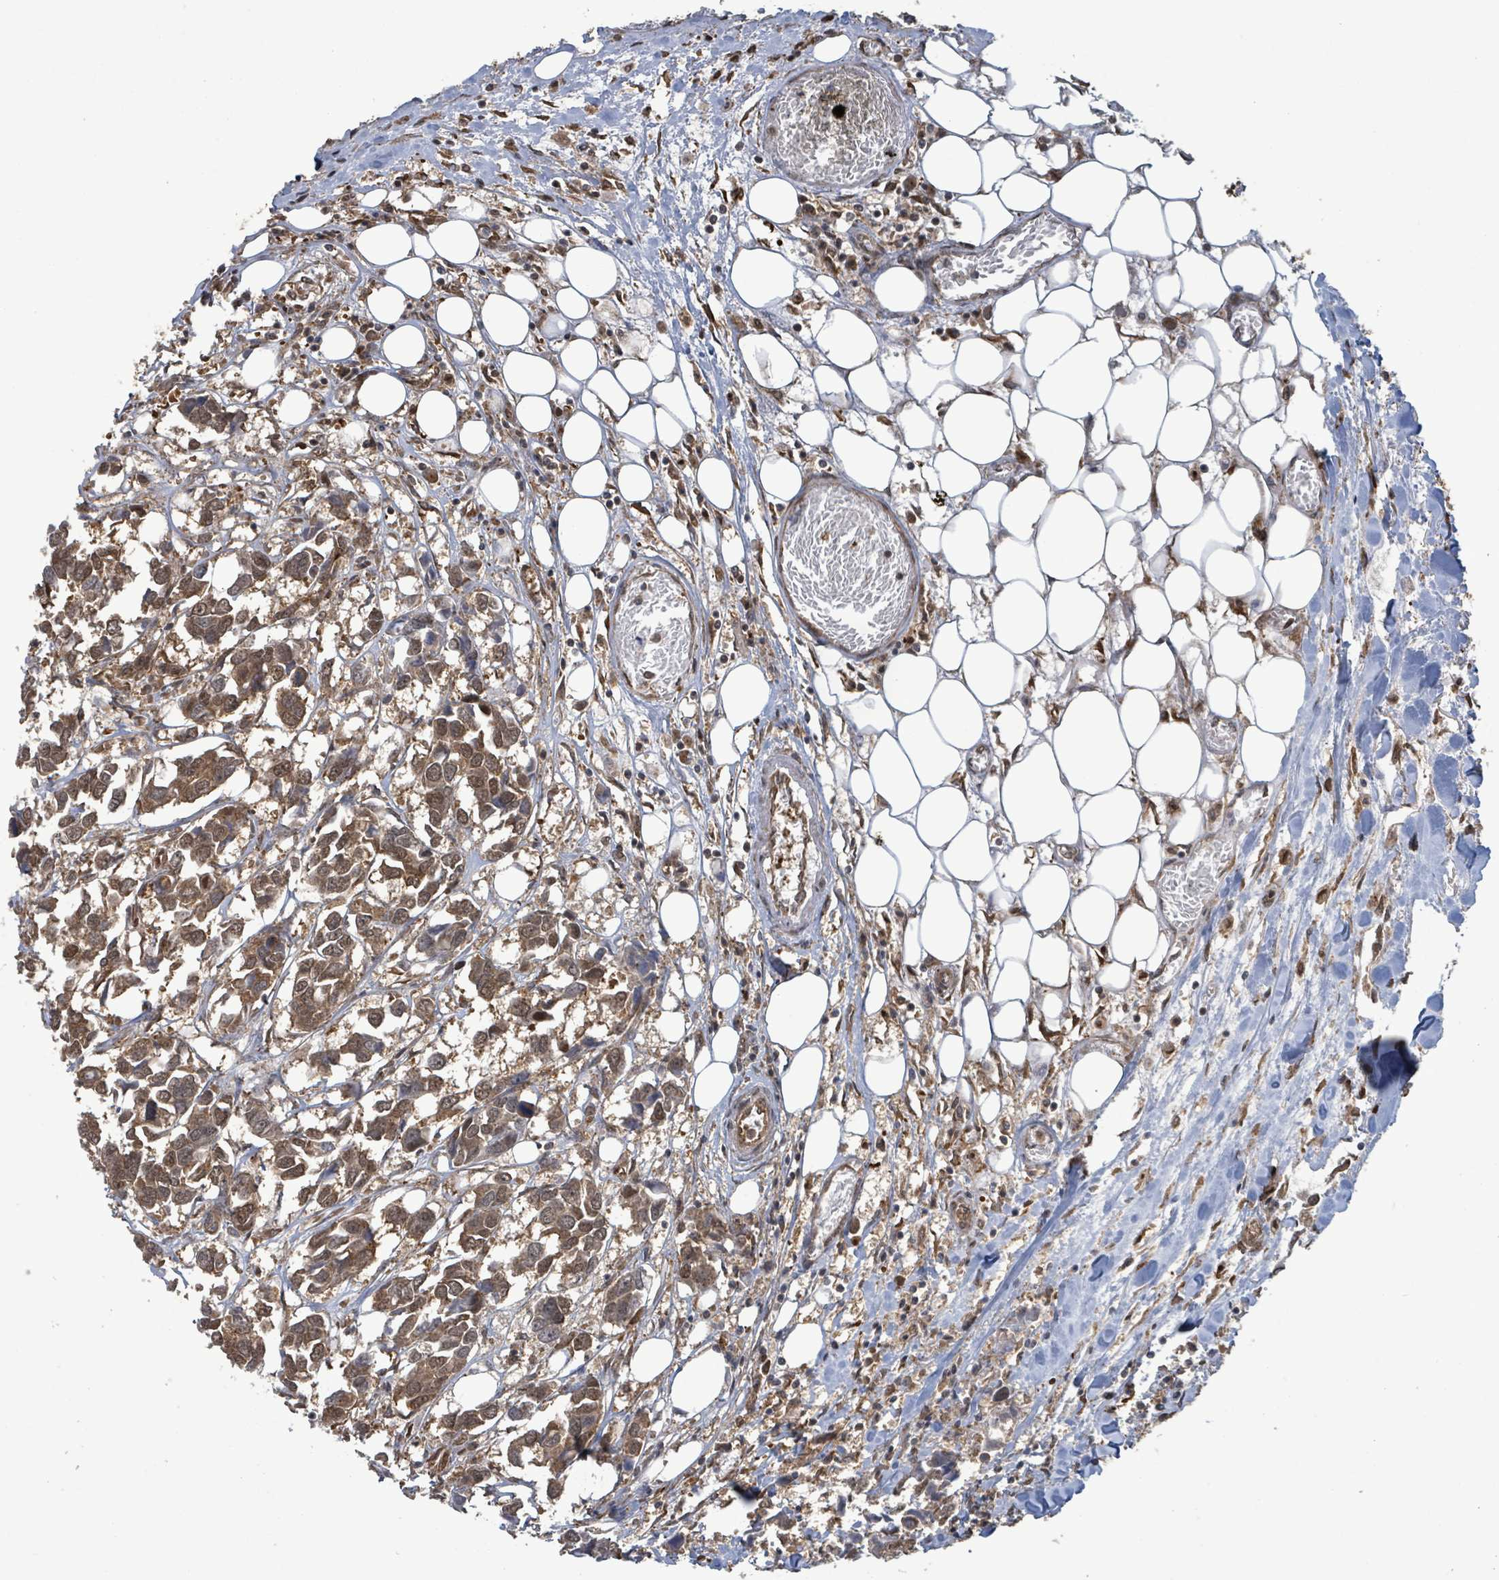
{"staining": {"intensity": "moderate", "quantity": ">75%", "location": "cytoplasmic/membranous,nuclear"}, "tissue": "breast cancer", "cell_type": "Tumor cells", "image_type": "cancer", "snomed": [{"axis": "morphology", "description": "Duct carcinoma"}, {"axis": "topography", "description": "Breast"}], "caption": "The histopathology image exhibits staining of breast cancer (infiltrating ductal carcinoma), revealing moderate cytoplasmic/membranous and nuclear protein positivity (brown color) within tumor cells.", "gene": "KLC1", "patient": {"sex": "female", "age": 83}}